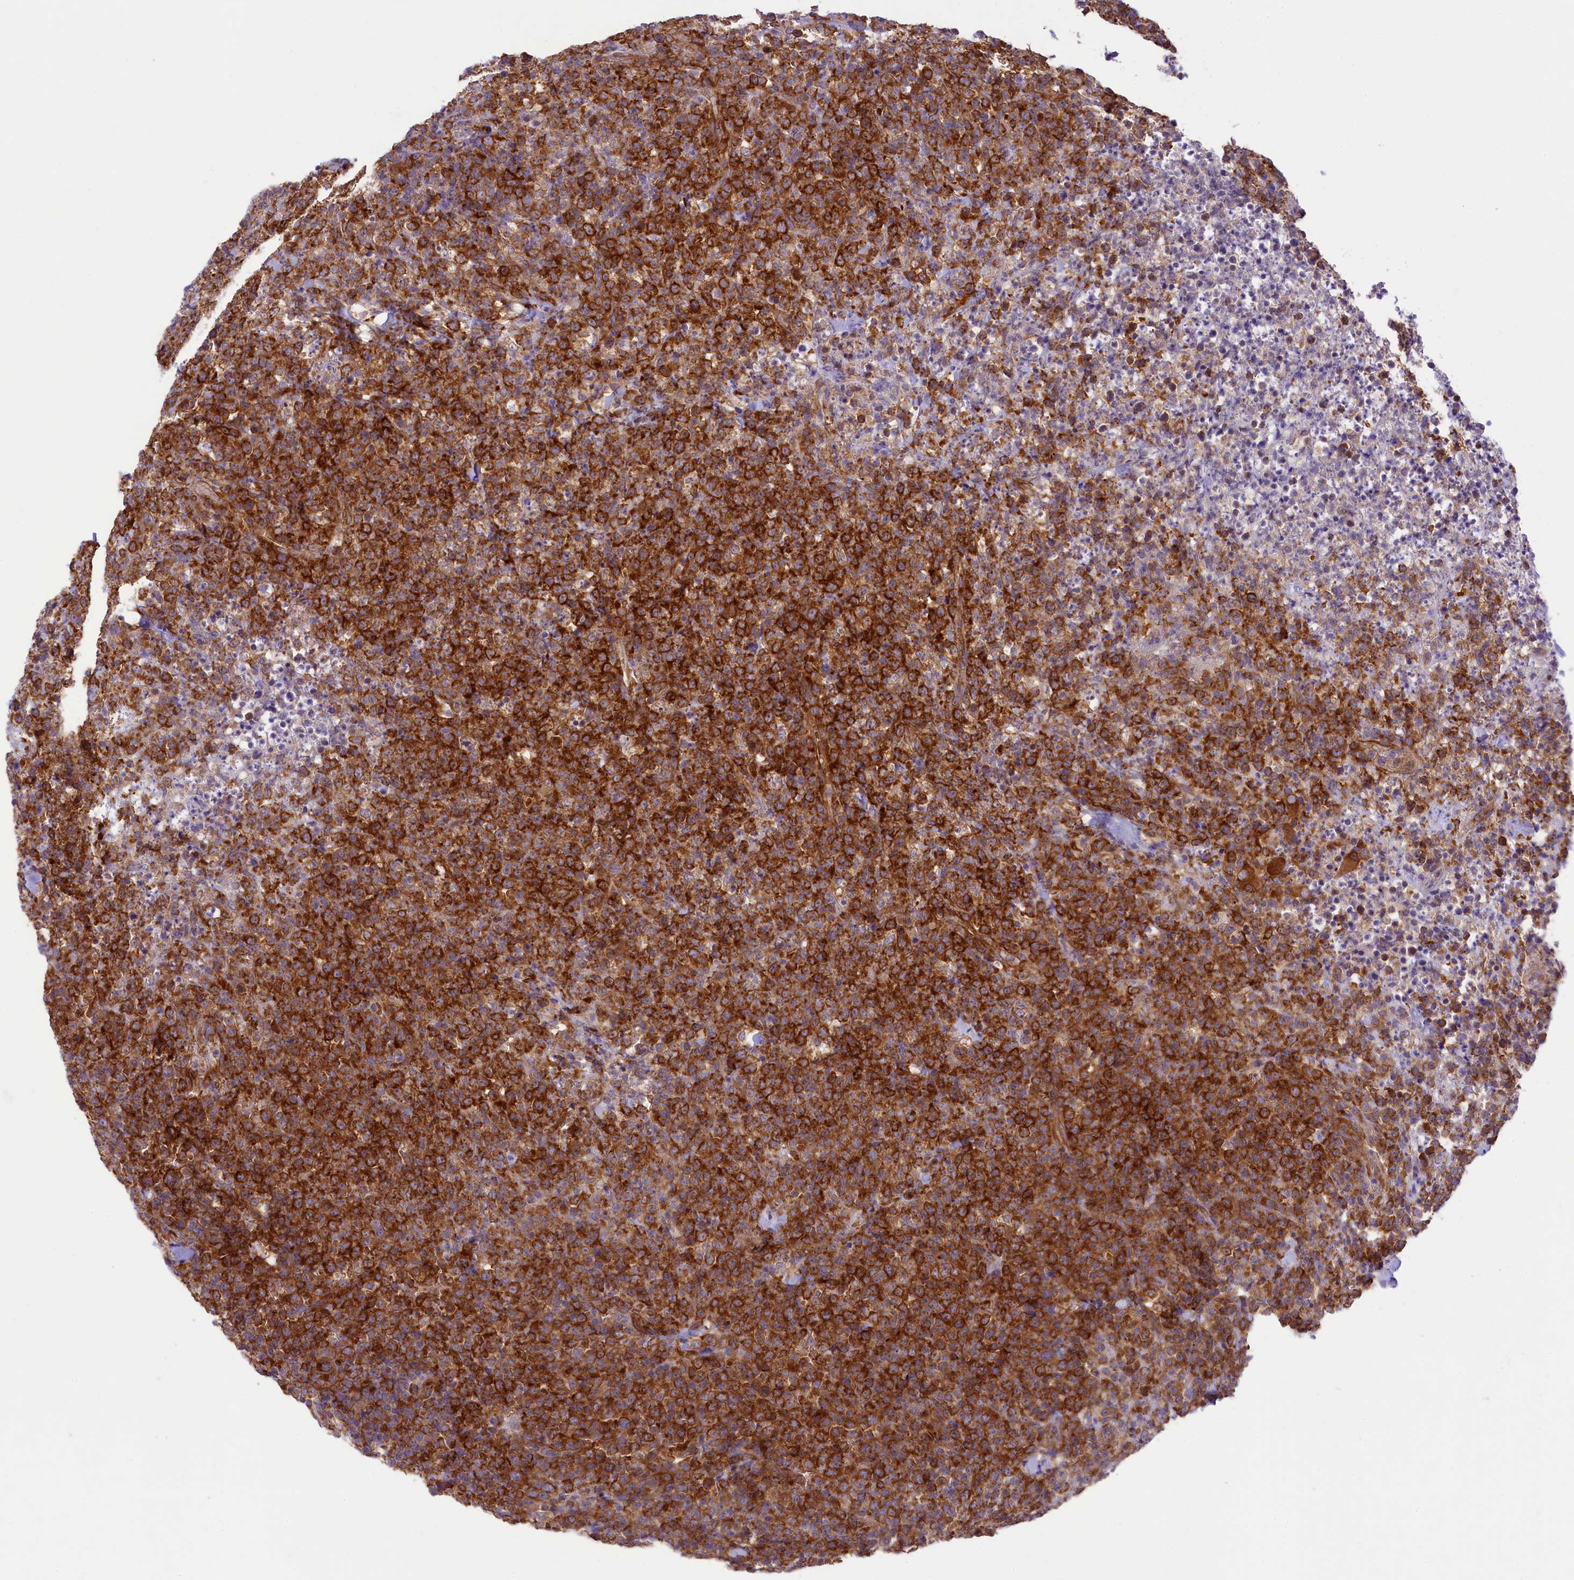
{"staining": {"intensity": "strong", "quantity": ">75%", "location": "cytoplasmic/membranous"}, "tissue": "lymphoma", "cell_type": "Tumor cells", "image_type": "cancer", "snomed": [{"axis": "morphology", "description": "Malignant lymphoma, non-Hodgkin's type, High grade"}, {"axis": "topography", "description": "Colon"}], "caption": "The histopathology image reveals staining of malignant lymphoma, non-Hodgkin's type (high-grade), revealing strong cytoplasmic/membranous protein staining (brown color) within tumor cells.", "gene": "LARP4", "patient": {"sex": "female", "age": 53}}